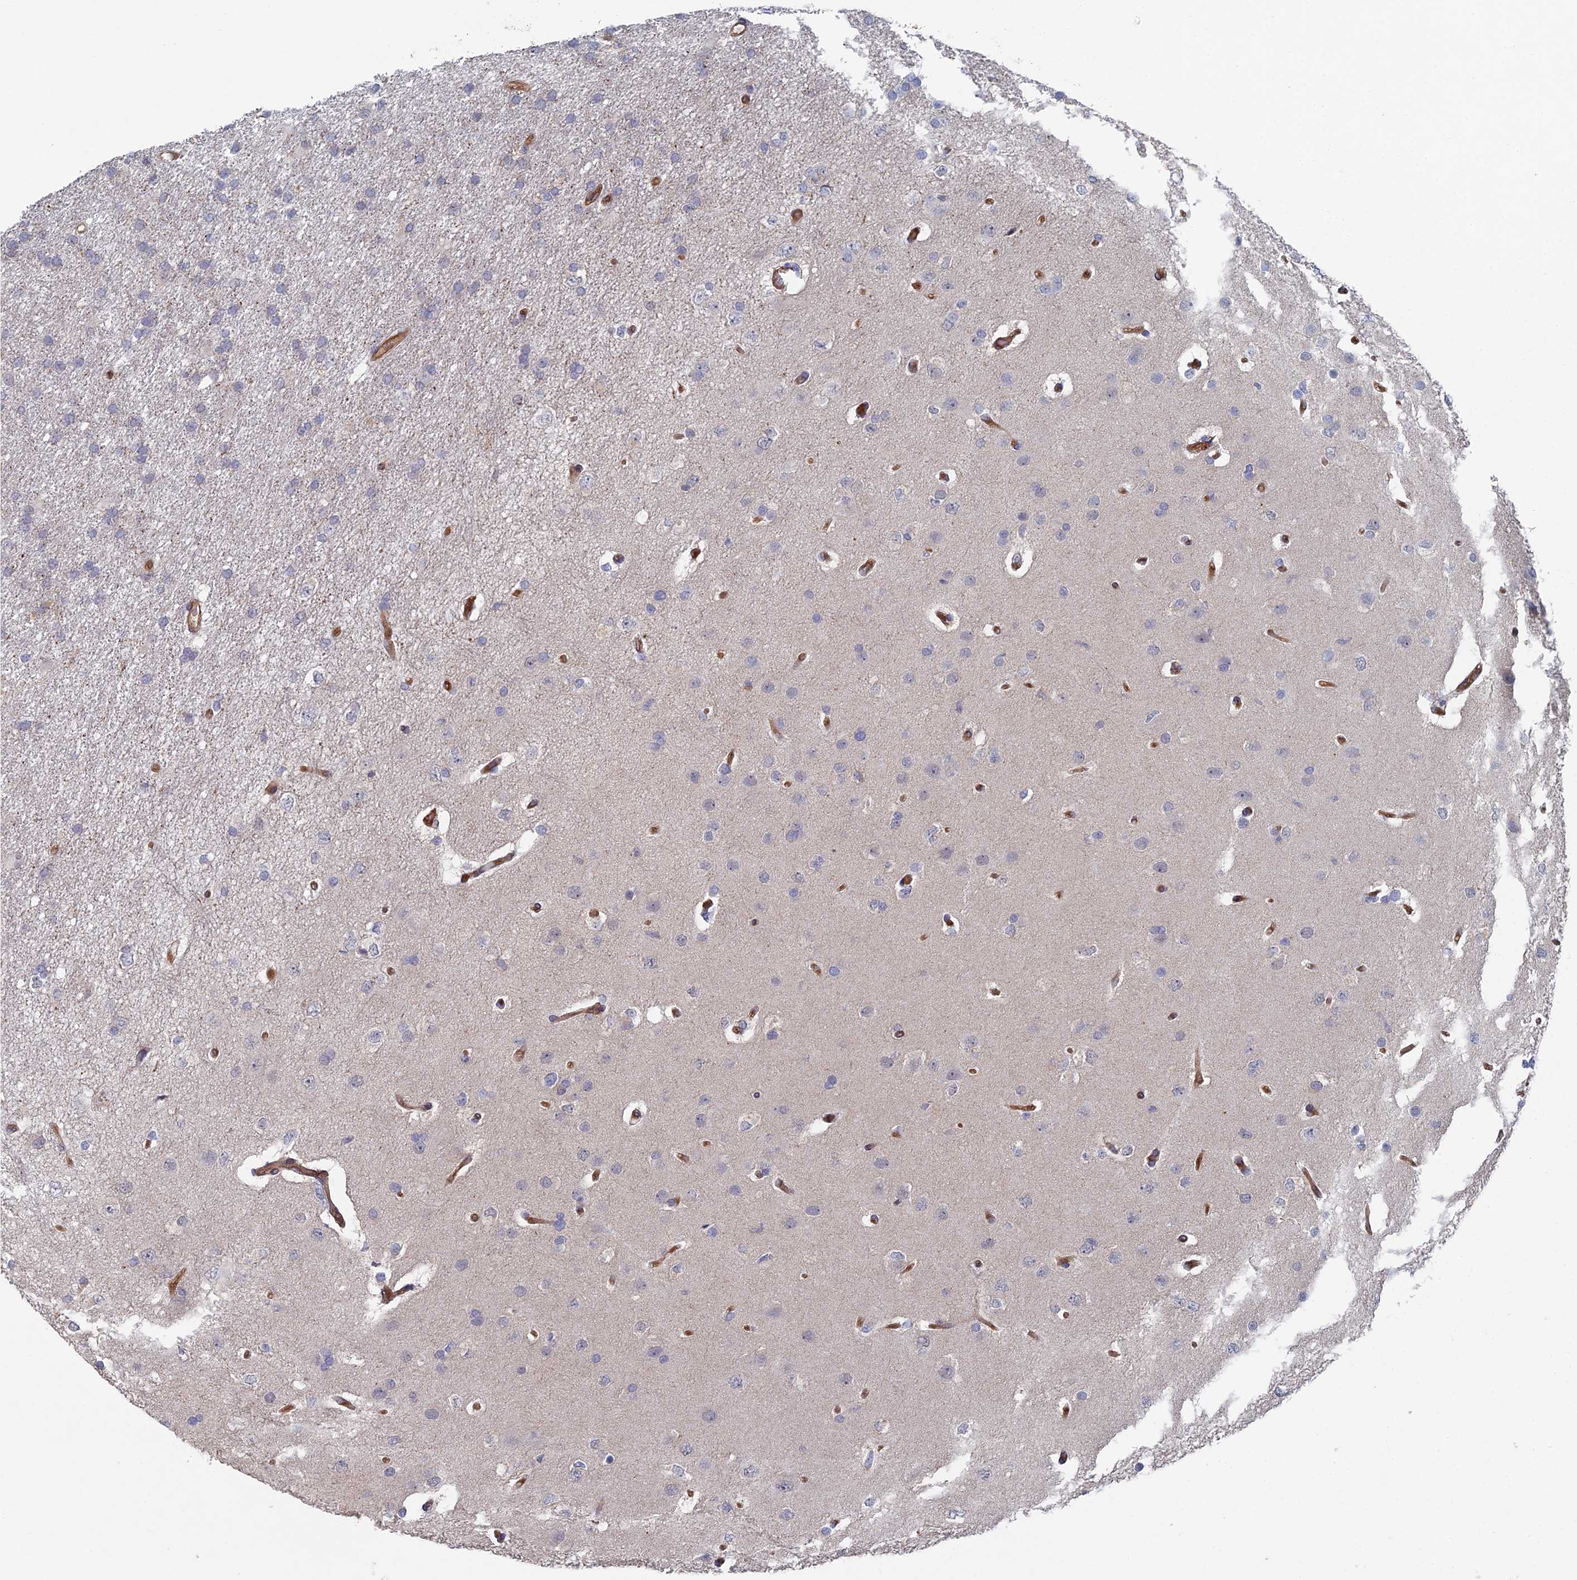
{"staining": {"intensity": "negative", "quantity": "none", "location": "none"}, "tissue": "glioma", "cell_type": "Tumor cells", "image_type": "cancer", "snomed": [{"axis": "morphology", "description": "Glioma, malignant, High grade"}, {"axis": "topography", "description": "Brain"}], "caption": "DAB (3,3'-diaminobenzidine) immunohistochemical staining of human glioma reveals no significant expression in tumor cells. Brightfield microscopy of immunohistochemistry (IHC) stained with DAB (brown) and hematoxylin (blue), captured at high magnification.", "gene": "ARAP3", "patient": {"sex": "male", "age": 77}}